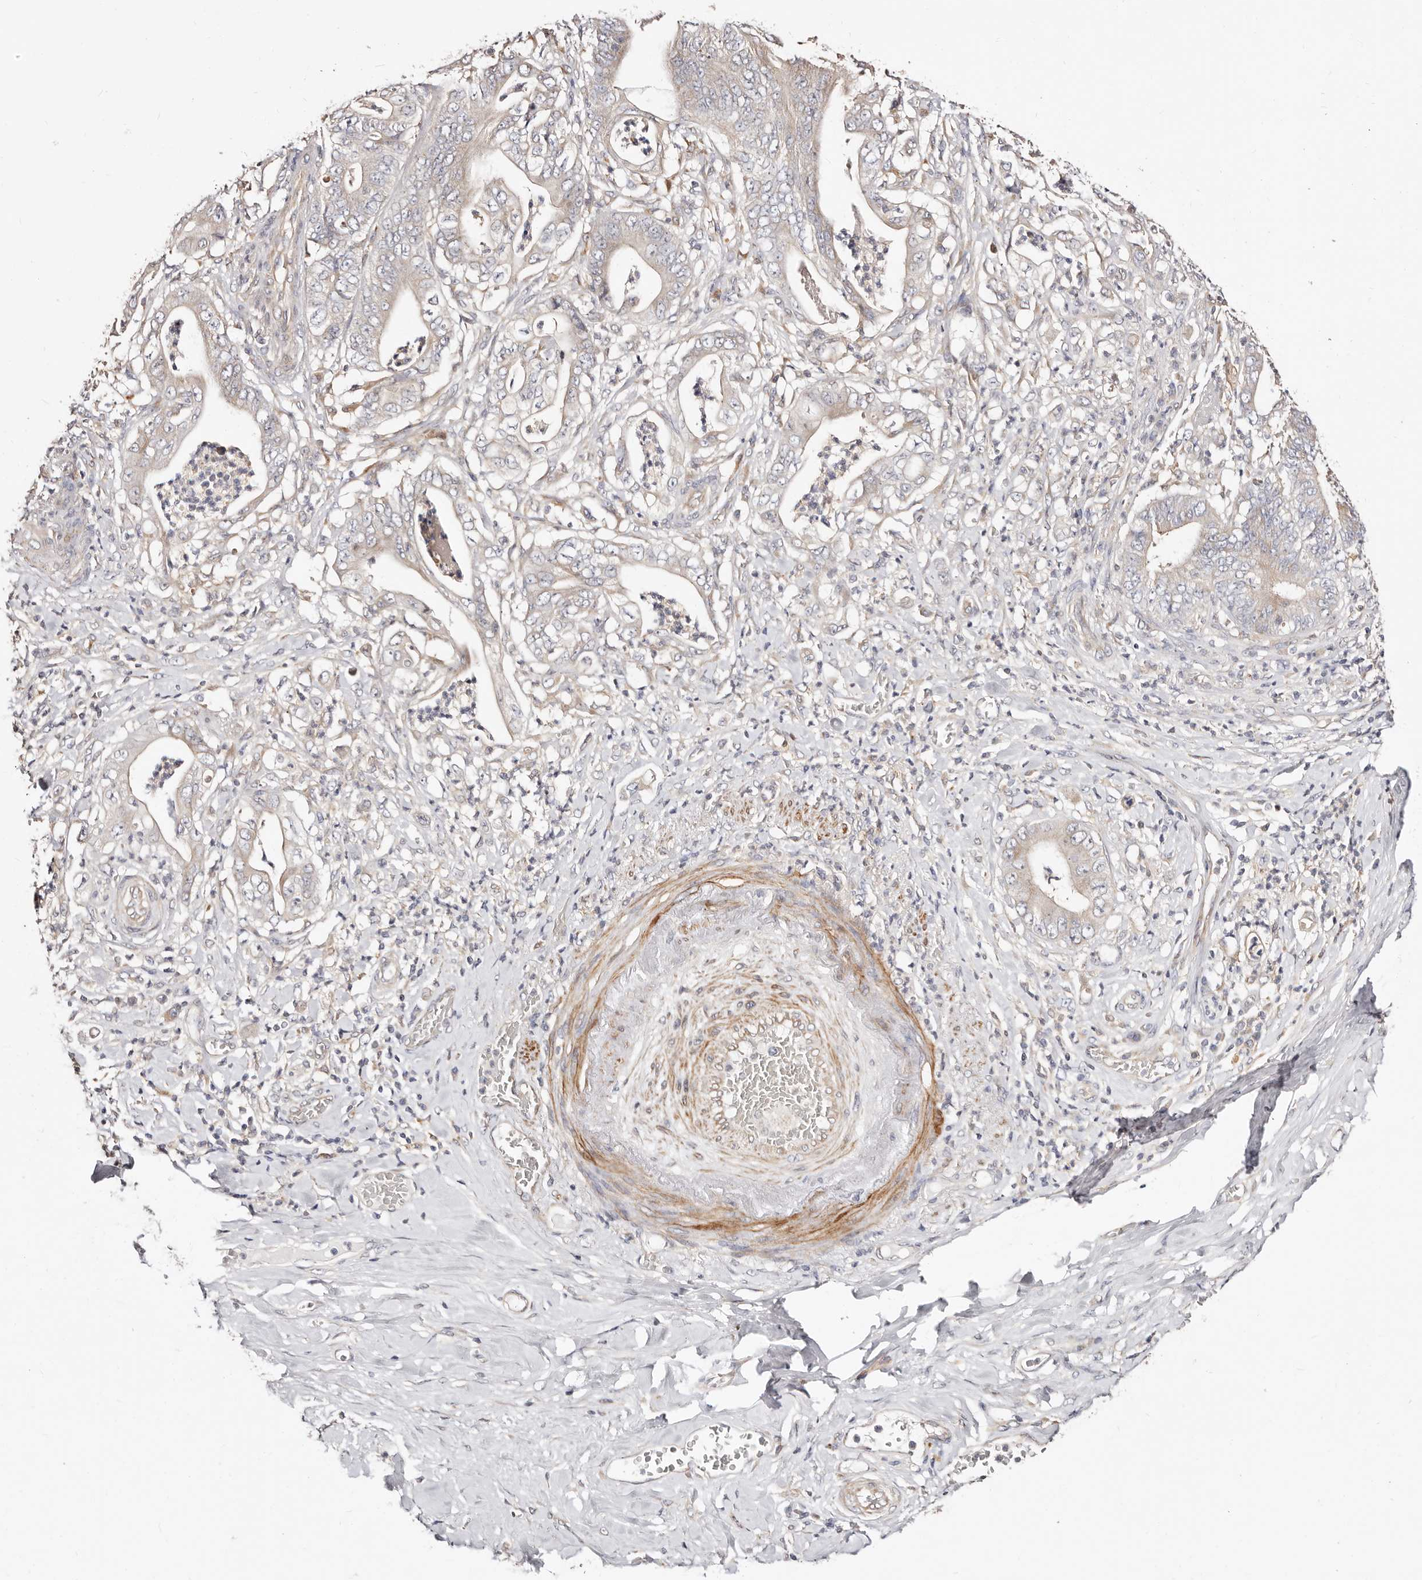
{"staining": {"intensity": "weak", "quantity": "25%-75%", "location": "cytoplasmic/membranous"}, "tissue": "stomach cancer", "cell_type": "Tumor cells", "image_type": "cancer", "snomed": [{"axis": "morphology", "description": "Adenocarcinoma, NOS"}, {"axis": "topography", "description": "Stomach"}], "caption": "Immunohistochemistry (DAB (3,3'-diaminobenzidine)) staining of stomach cancer displays weak cytoplasmic/membranous protein staining in approximately 25%-75% of tumor cells.", "gene": "MAPK1", "patient": {"sex": "female", "age": 73}}